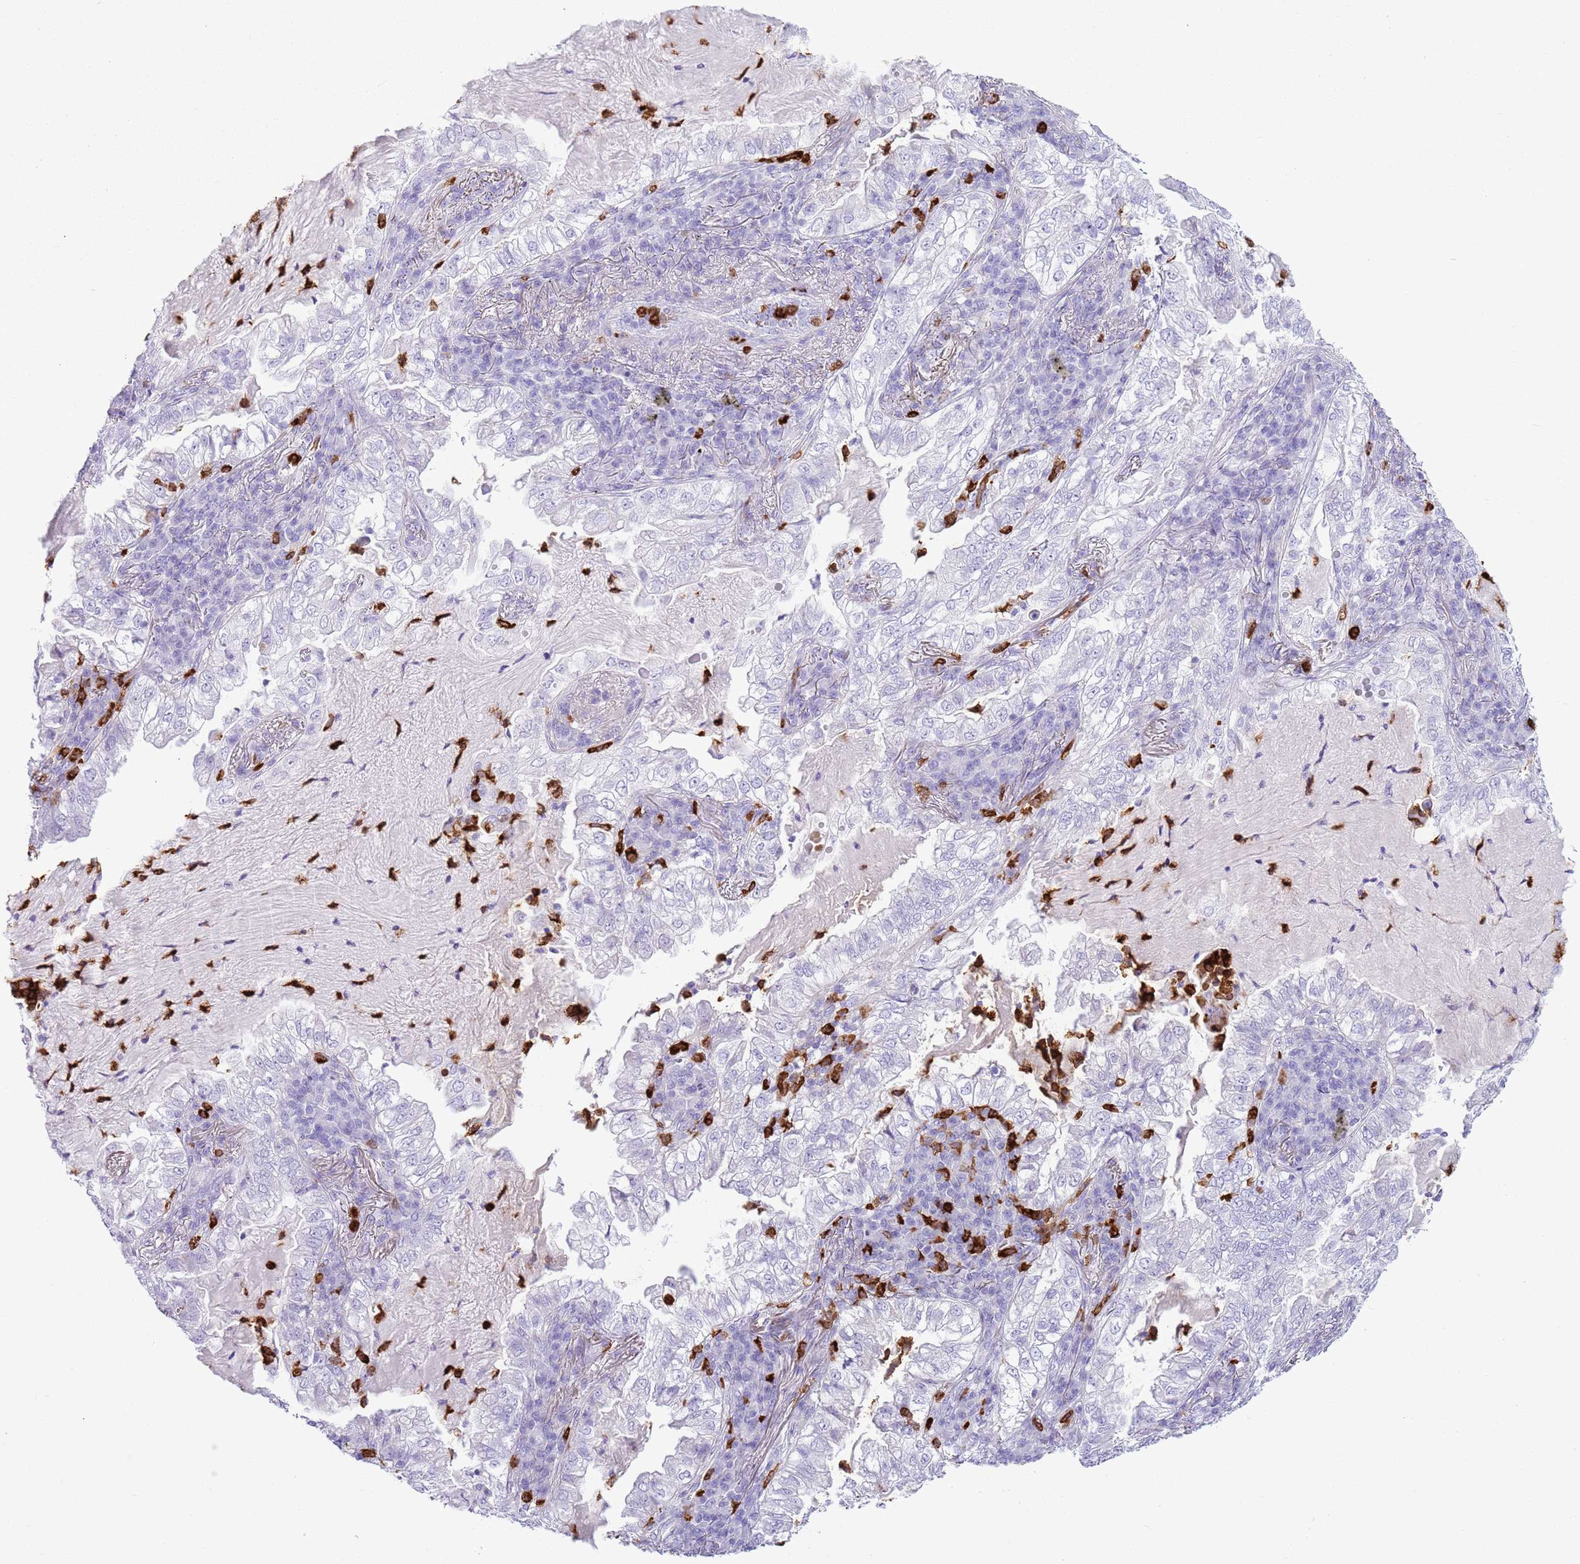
{"staining": {"intensity": "negative", "quantity": "none", "location": "none"}, "tissue": "lung cancer", "cell_type": "Tumor cells", "image_type": "cancer", "snomed": [{"axis": "morphology", "description": "Adenocarcinoma, NOS"}, {"axis": "topography", "description": "Lung"}], "caption": "Tumor cells are negative for brown protein staining in adenocarcinoma (lung). Nuclei are stained in blue.", "gene": "CD177", "patient": {"sex": "female", "age": 73}}